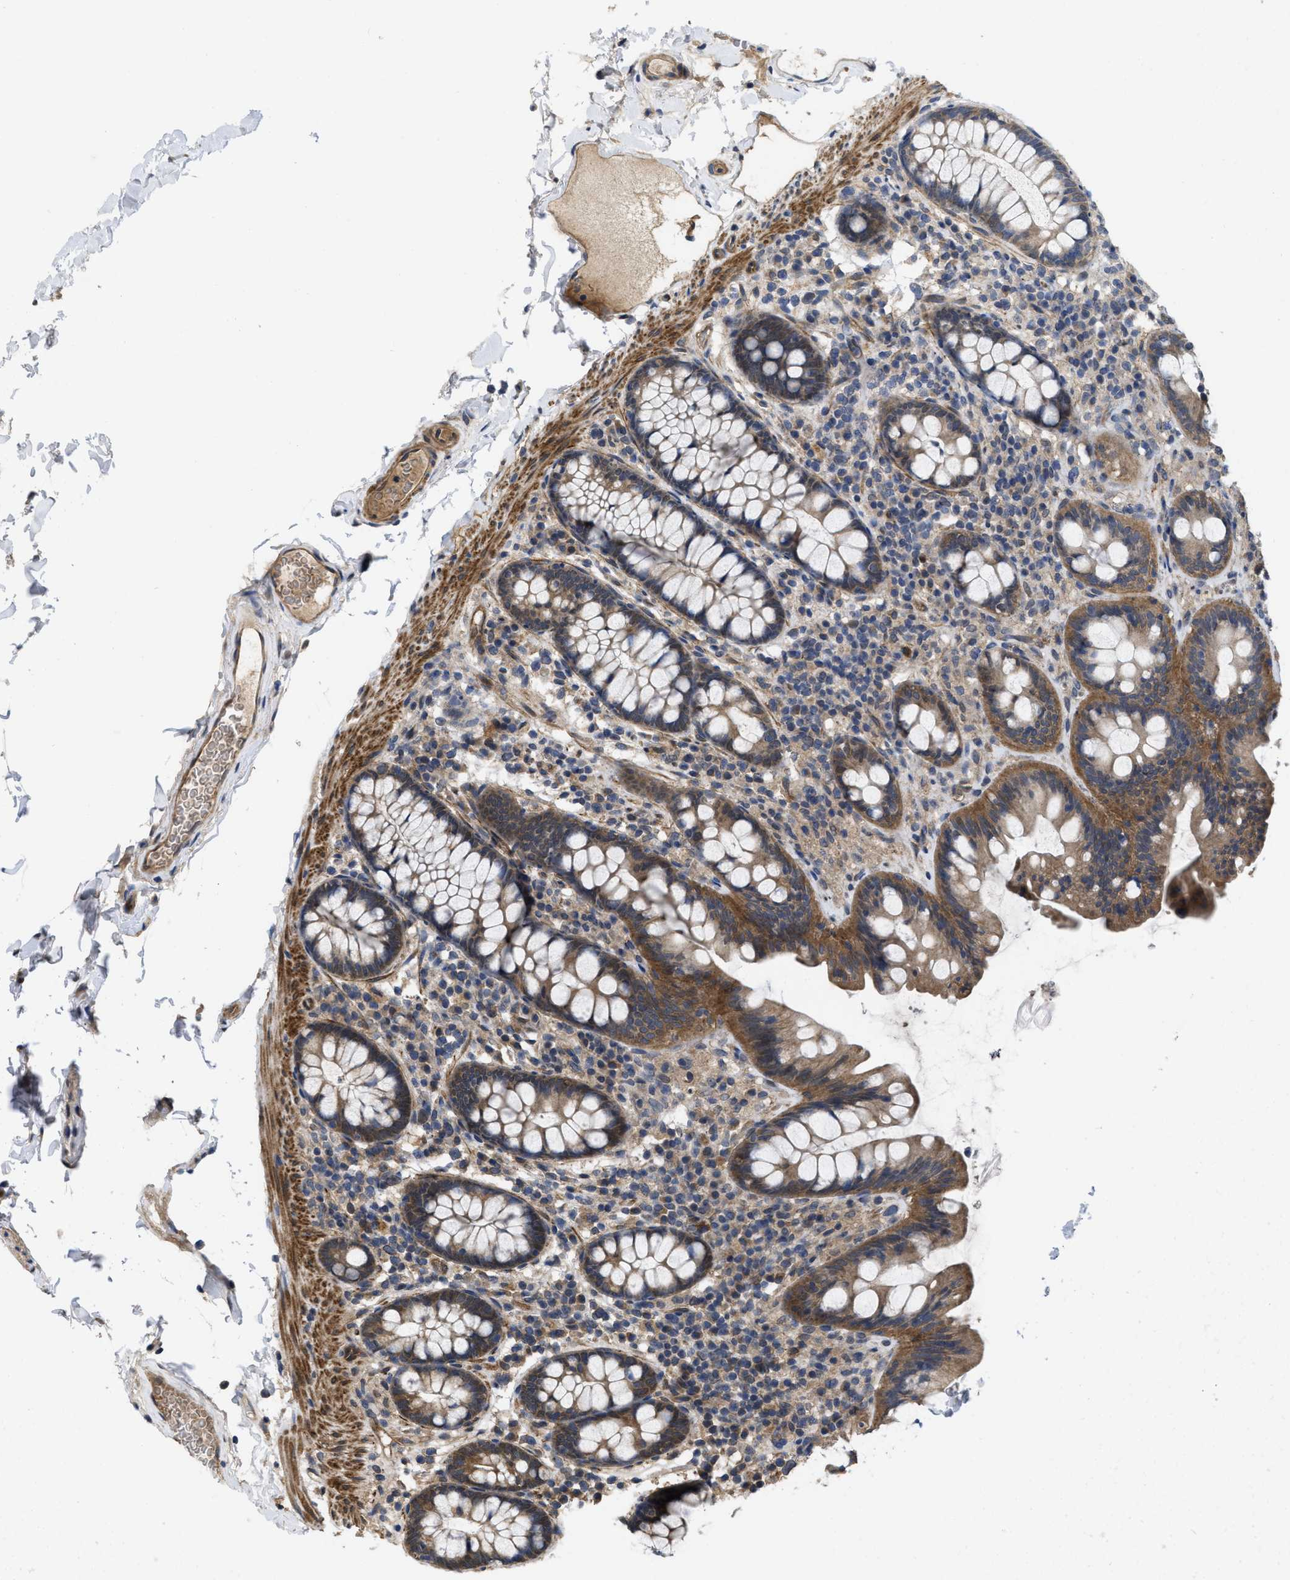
{"staining": {"intensity": "moderate", "quantity": ">75%", "location": "cytoplasmic/membranous"}, "tissue": "colon", "cell_type": "Endothelial cells", "image_type": "normal", "snomed": [{"axis": "morphology", "description": "Normal tissue, NOS"}, {"axis": "topography", "description": "Colon"}], "caption": "Human colon stained for a protein (brown) displays moderate cytoplasmic/membranous positive positivity in approximately >75% of endothelial cells.", "gene": "FZD6", "patient": {"sex": "female", "age": 80}}